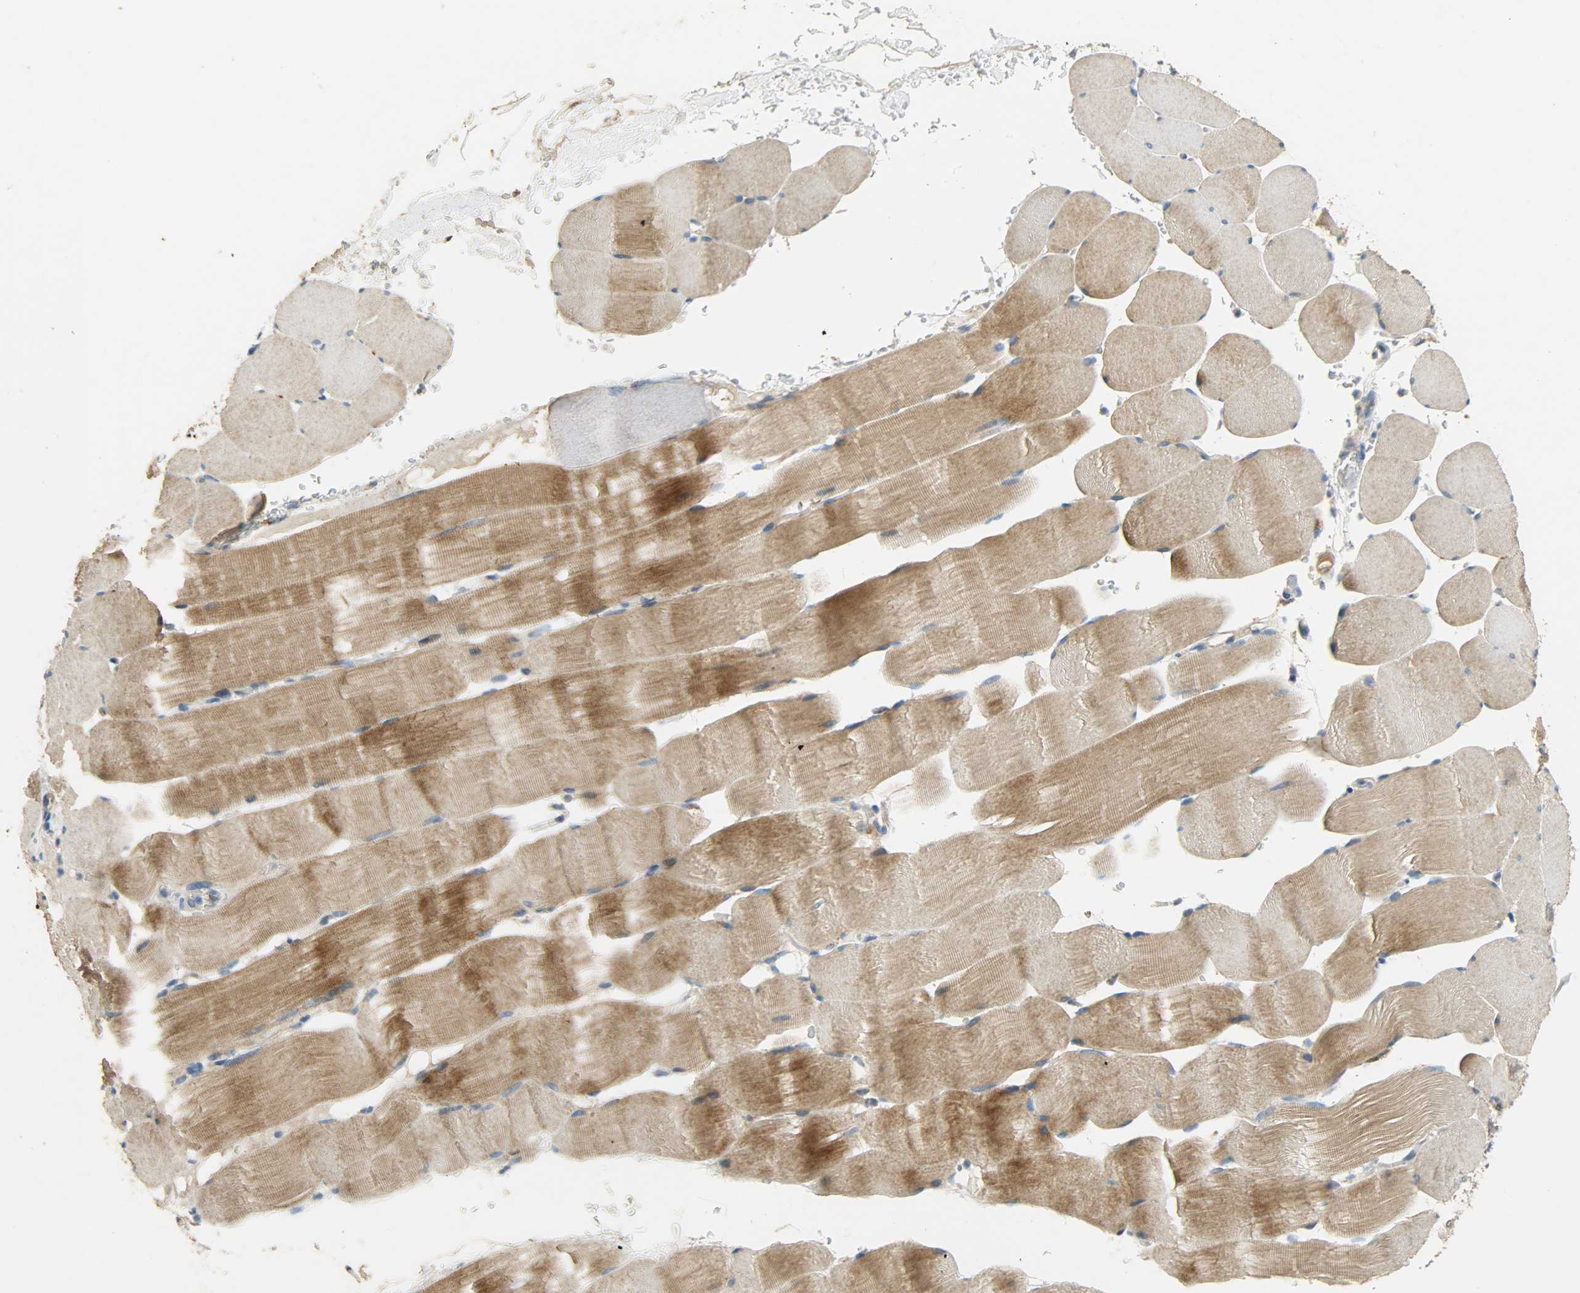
{"staining": {"intensity": "moderate", "quantity": ">75%", "location": "cytoplasmic/membranous"}, "tissue": "skeletal muscle", "cell_type": "Myocytes", "image_type": "normal", "snomed": [{"axis": "morphology", "description": "Normal tissue, NOS"}, {"axis": "topography", "description": "Skeletal muscle"}], "caption": "Skeletal muscle stained with immunohistochemistry shows moderate cytoplasmic/membranous staining in approximately >75% of myocytes.", "gene": "HDHD5", "patient": {"sex": "male", "age": 62}}